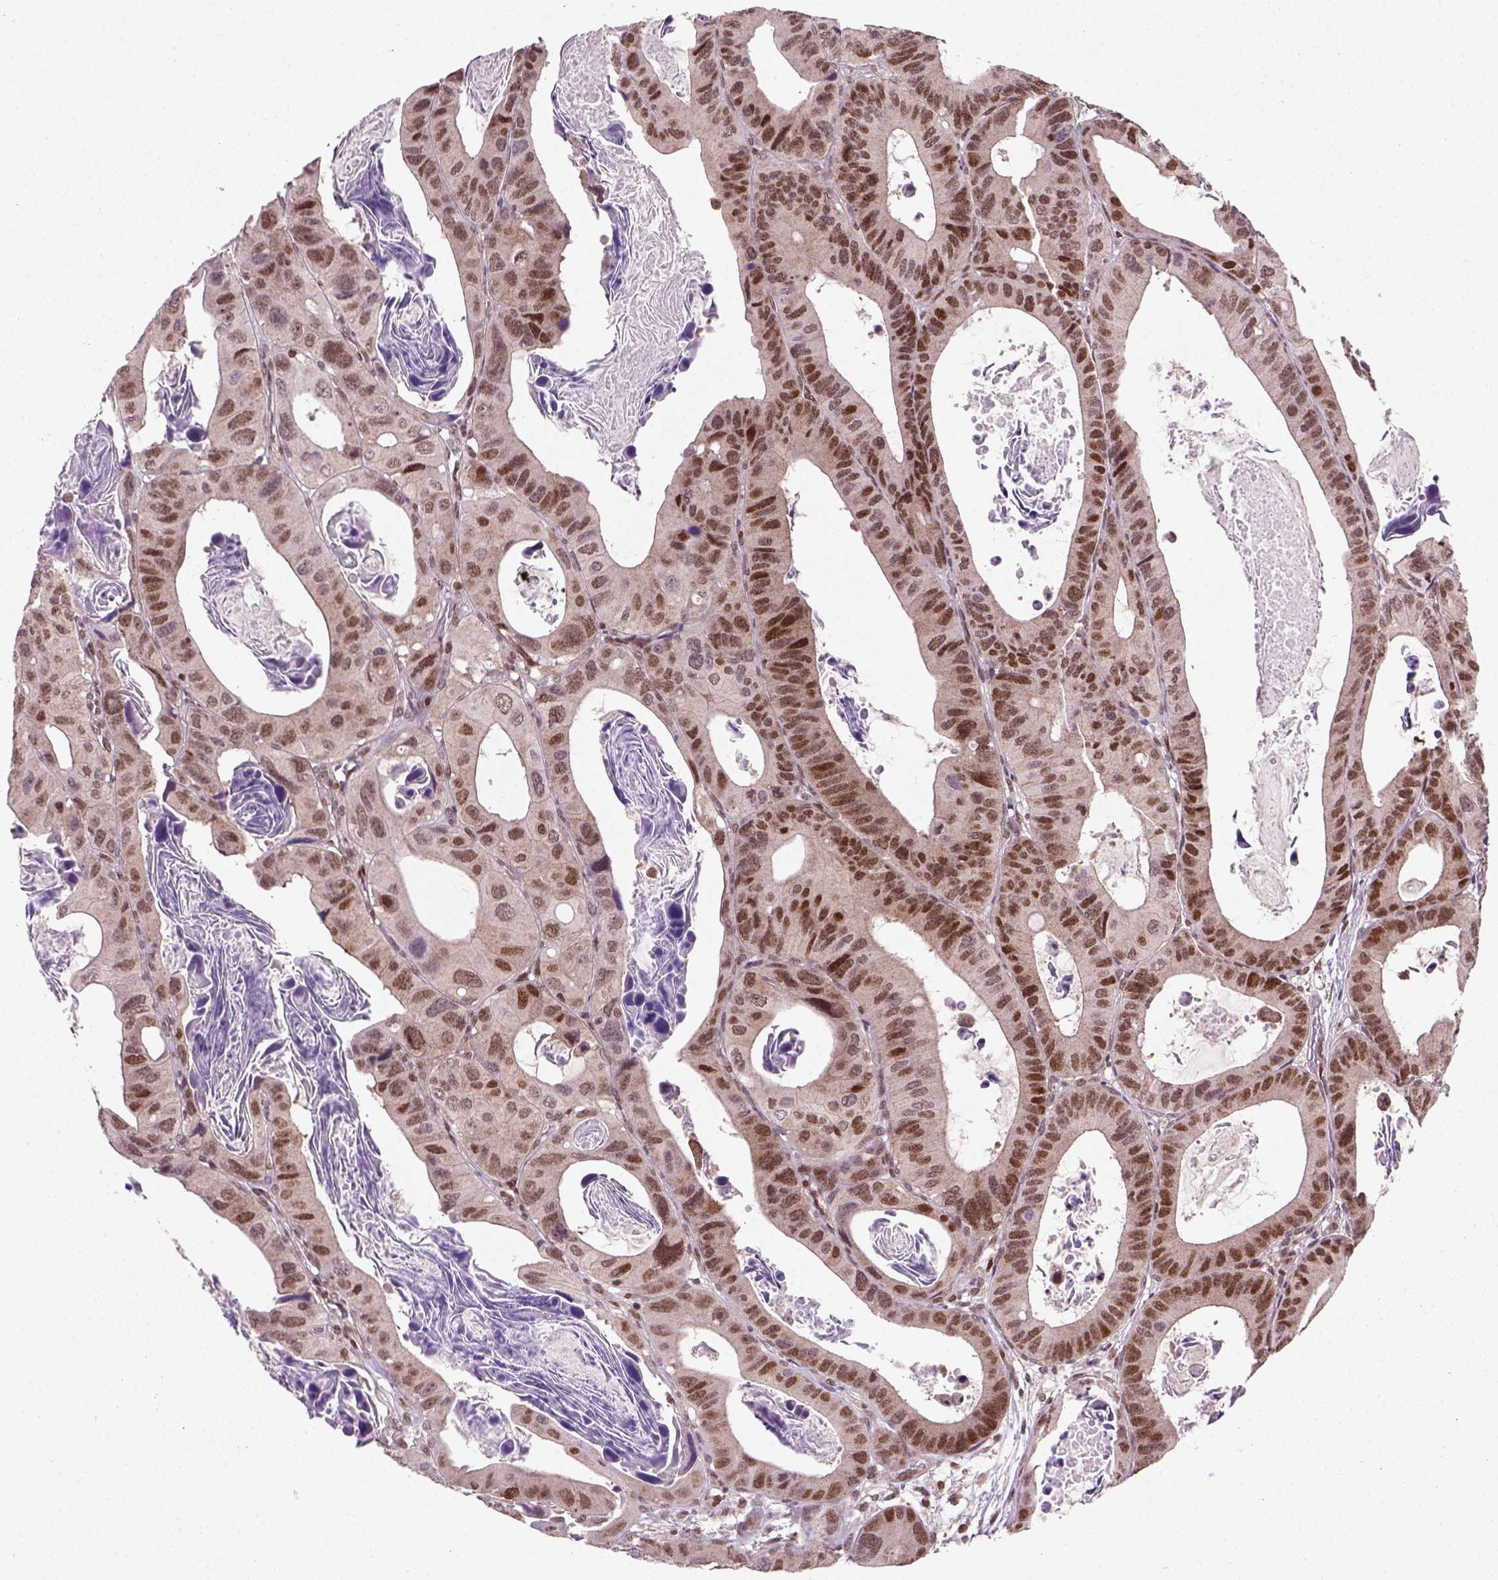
{"staining": {"intensity": "moderate", "quantity": ">75%", "location": "nuclear"}, "tissue": "colorectal cancer", "cell_type": "Tumor cells", "image_type": "cancer", "snomed": [{"axis": "morphology", "description": "Adenocarcinoma, NOS"}, {"axis": "topography", "description": "Rectum"}], "caption": "Colorectal cancer tissue displays moderate nuclear expression in approximately >75% of tumor cells Immunohistochemistry (ihc) stains the protein of interest in brown and the nuclei are stained blue.", "gene": "MGMT", "patient": {"sex": "male", "age": 64}}